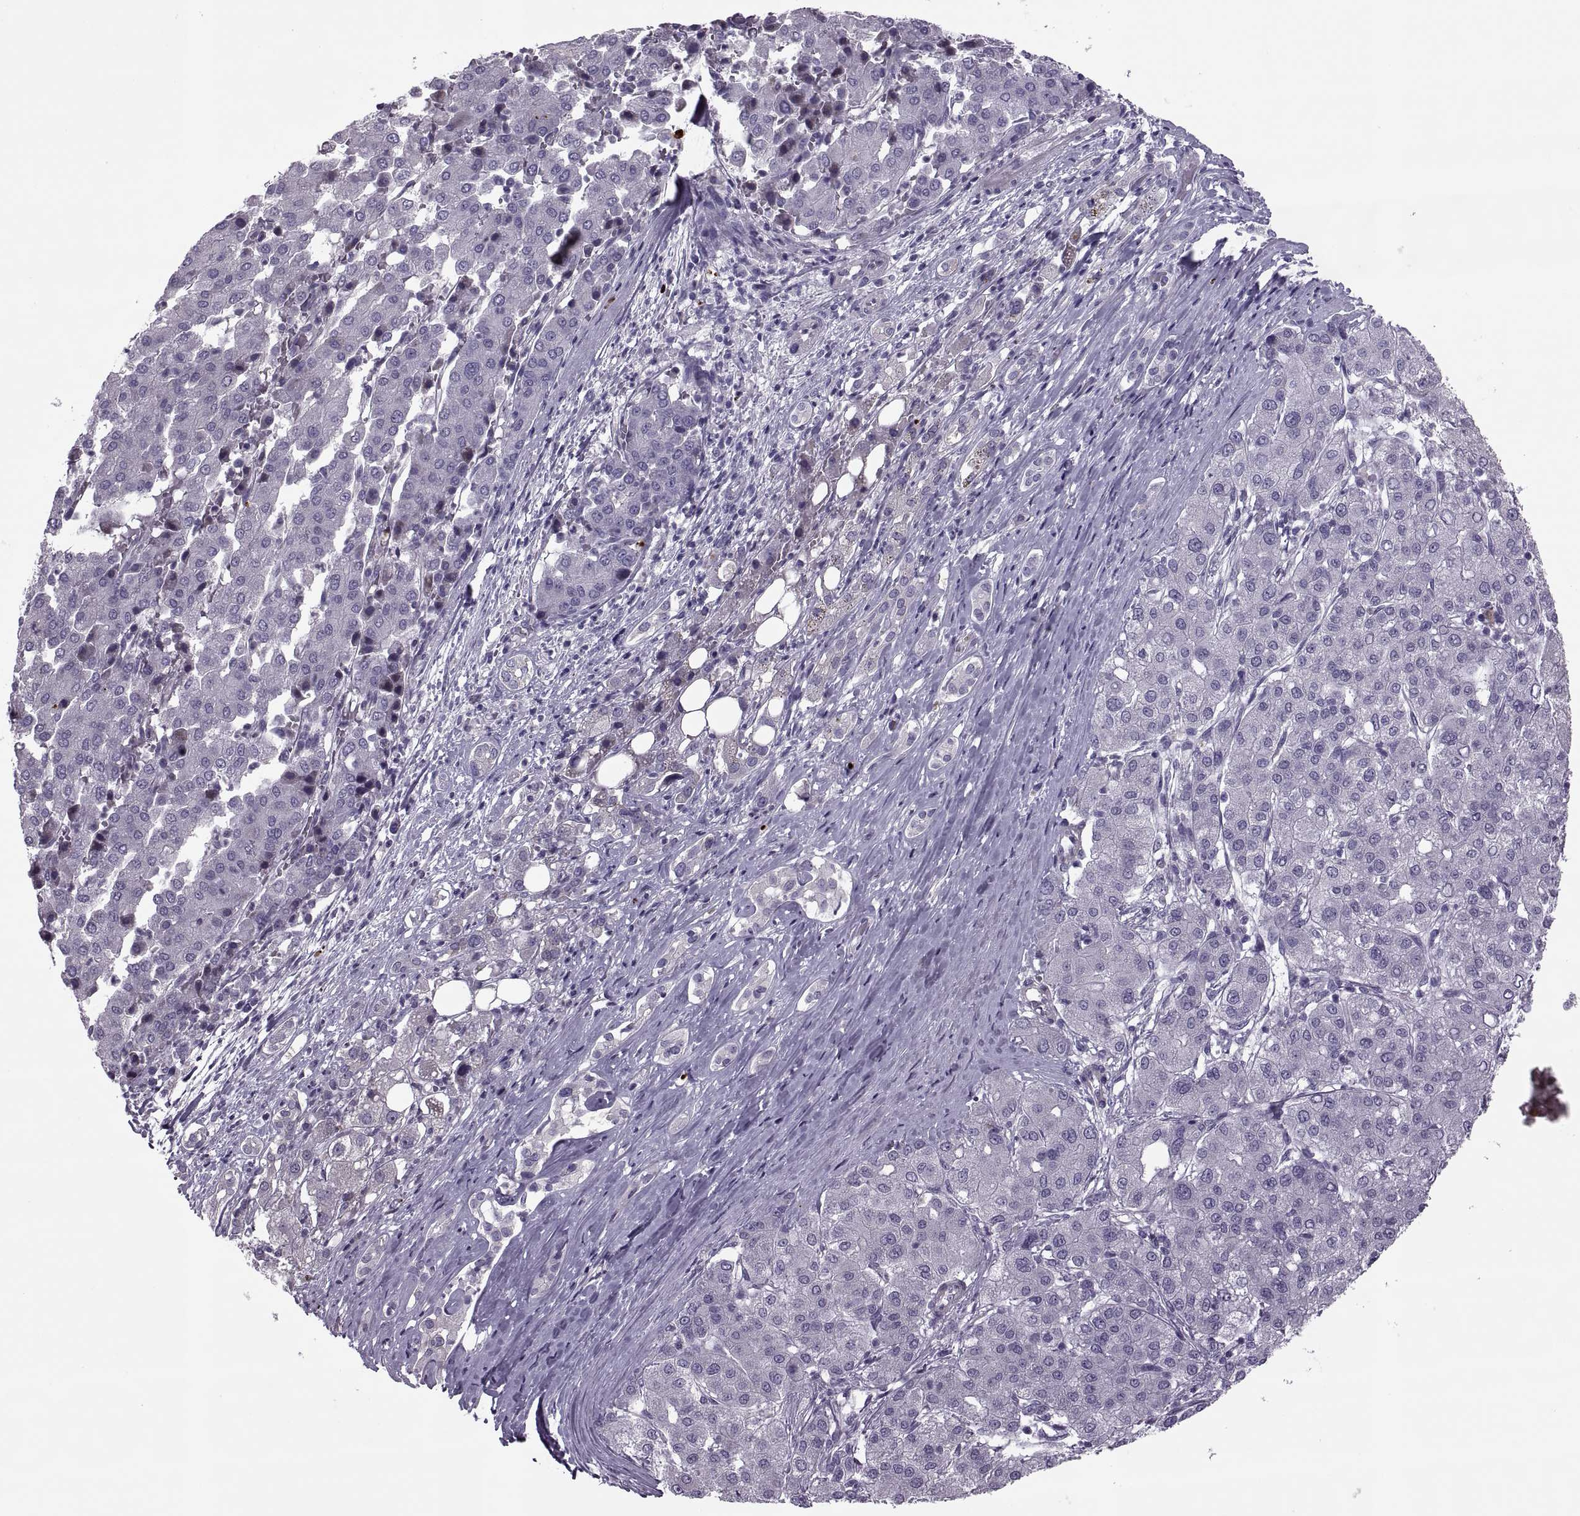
{"staining": {"intensity": "negative", "quantity": "none", "location": "none"}, "tissue": "liver cancer", "cell_type": "Tumor cells", "image_type": "cancer", "snomed": [{"axis": "morphology", "description": "Carcinoma, Hepatocellular, NOS"}, {"axis": "topography", "description": "Liver"}], "caption": "An IHC photomicrograph of liver hepatocellular carcinoma is shown. There is no staining in tumor cells of liver hepatocellular carcinoma.", "gene": "ODF3", "patient": {"sex": "male", "age": 65}}